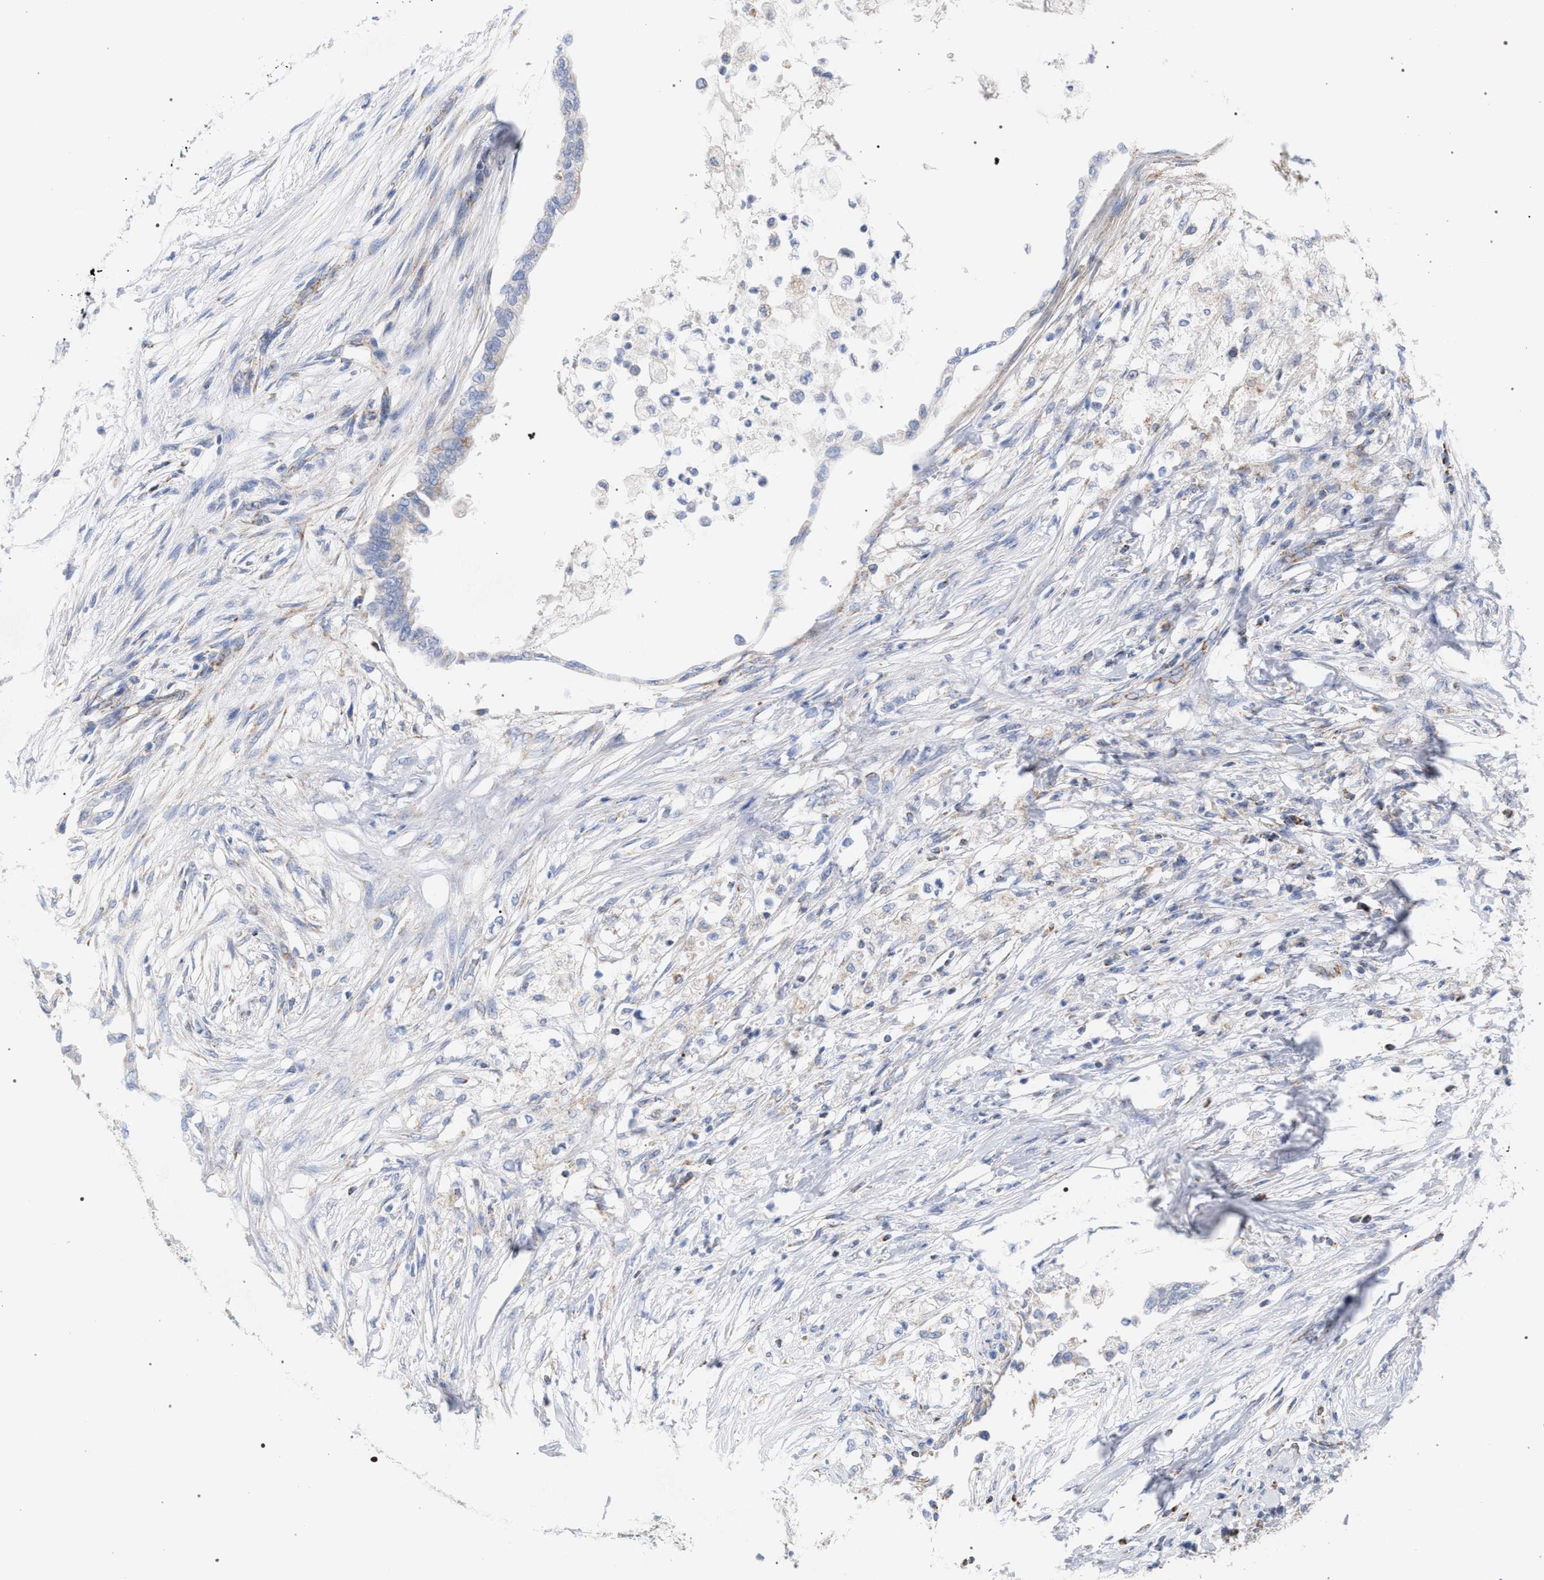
{"staining": {"intensity": "negative", "quantity": "none", "location": "none"}, "tissue": "pancreatic cancer", "cell_type": "Tumor cells", "image_type": "cancer", "snomed": [{"axis": "morphology", "description": "Normal tissue, NOS"}, {"axis": "morphology", "description": "Adenocarcinoma, NOS"}, {"axis": "topography", "description": "Pancreas"}, {"axis": "topography", "description": "Duodenum"}], "caption": "Protein analysis of adenocarcinoma (pancreatic) demonstrates no significant staining in tumor cells.", "gene": "ECI2", "patient": {"sex": "female", "age": 60}}